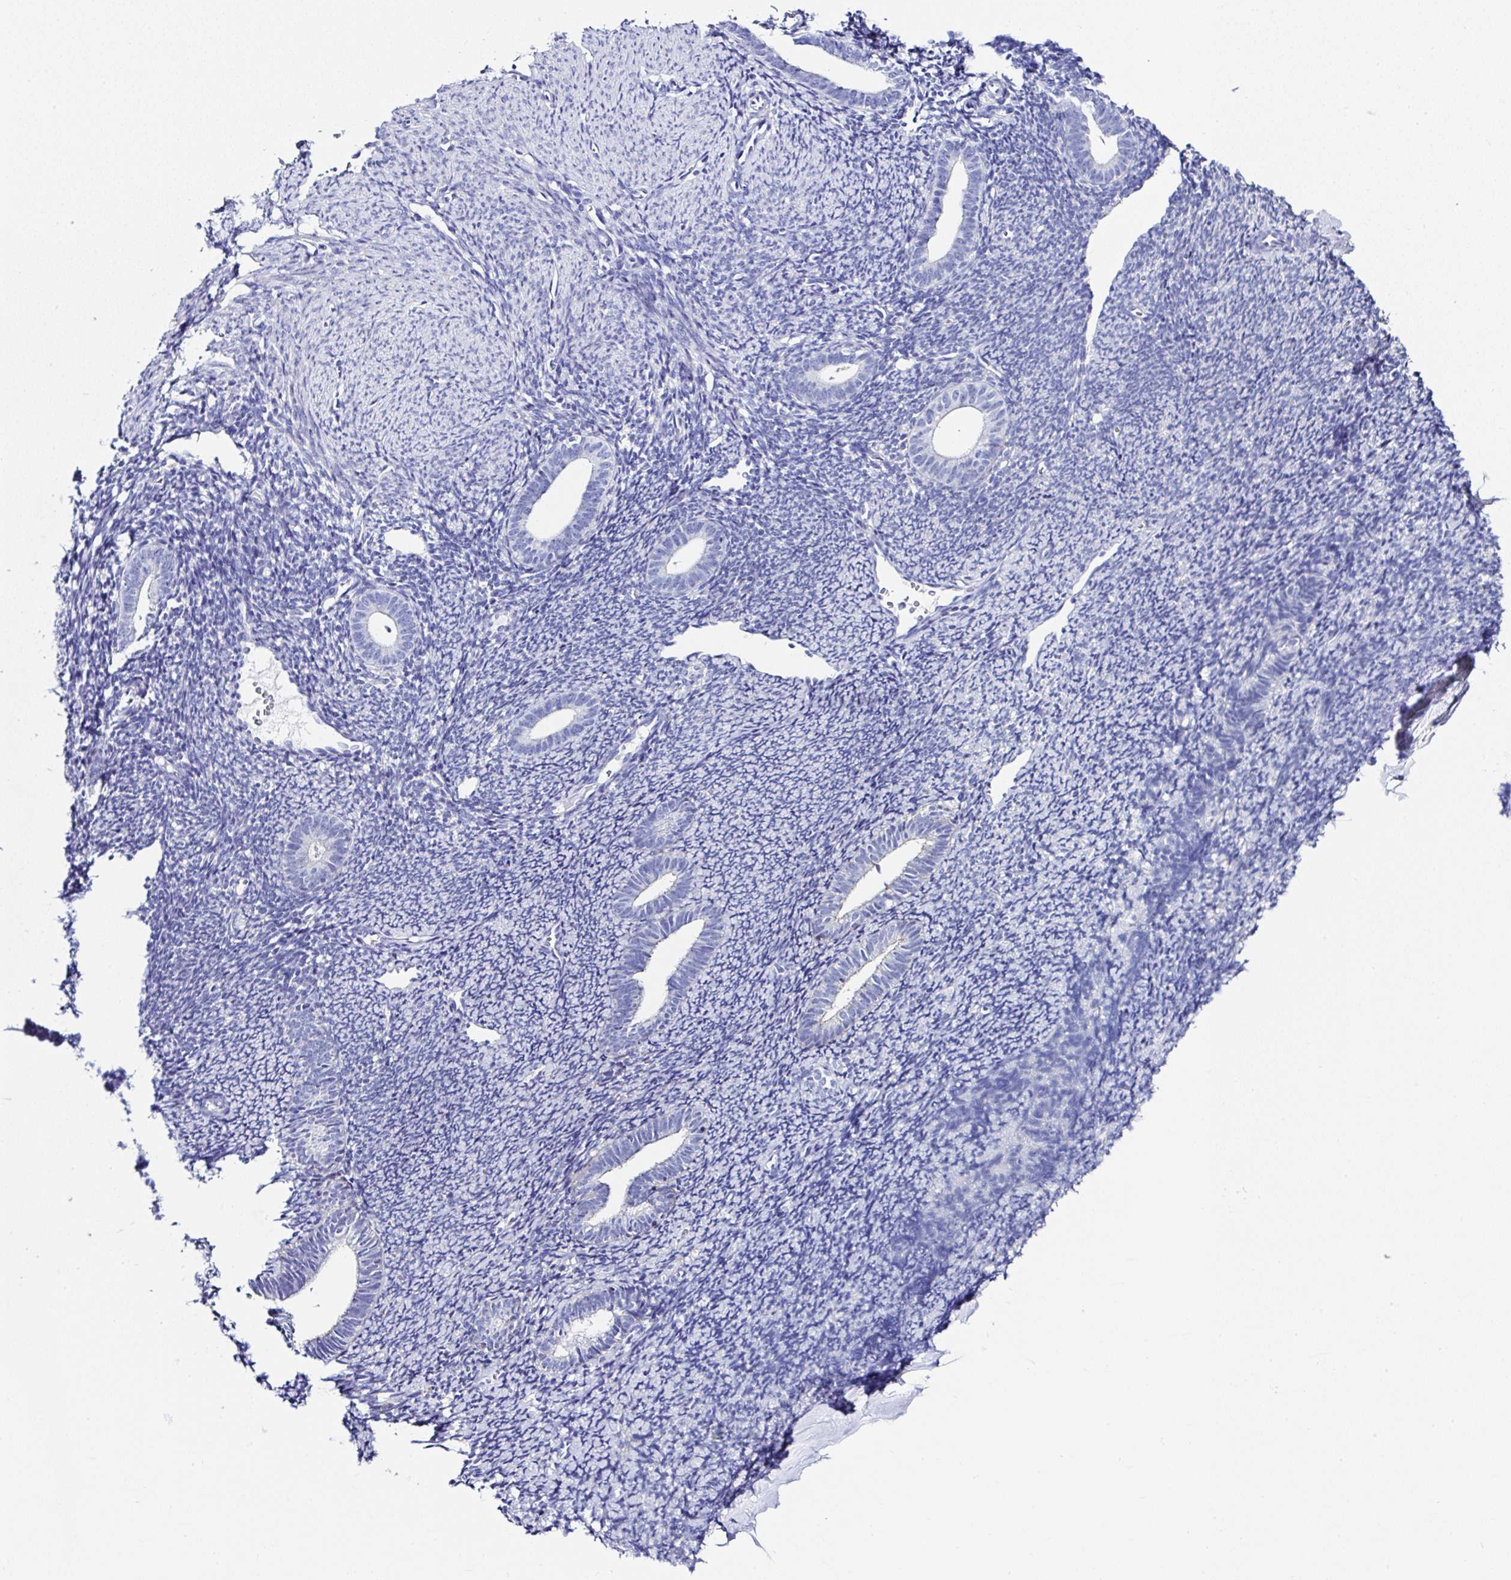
{"staining": {"intensity": "negative", "quantity": "none", "location": "none"}, "tissue": "endometrium", "cell_type": "Cells in endometrial stroma", "image_type": "normal", "snomed": [{"axis": "morphology", "description": "Normal tissue, NOS"}, {"axis": "topography", "description": "Endometrium"}], "caption": "Cells in endometrial stroma are negative for brown protein staining in normal endometrium. (Brightfield microscopy of DAB (3,3'-diaminobenzidine) immunohistochemistry at high magnification).", "gene": "UGT3A1", "patient": {"sex": "female", "age": 39}}